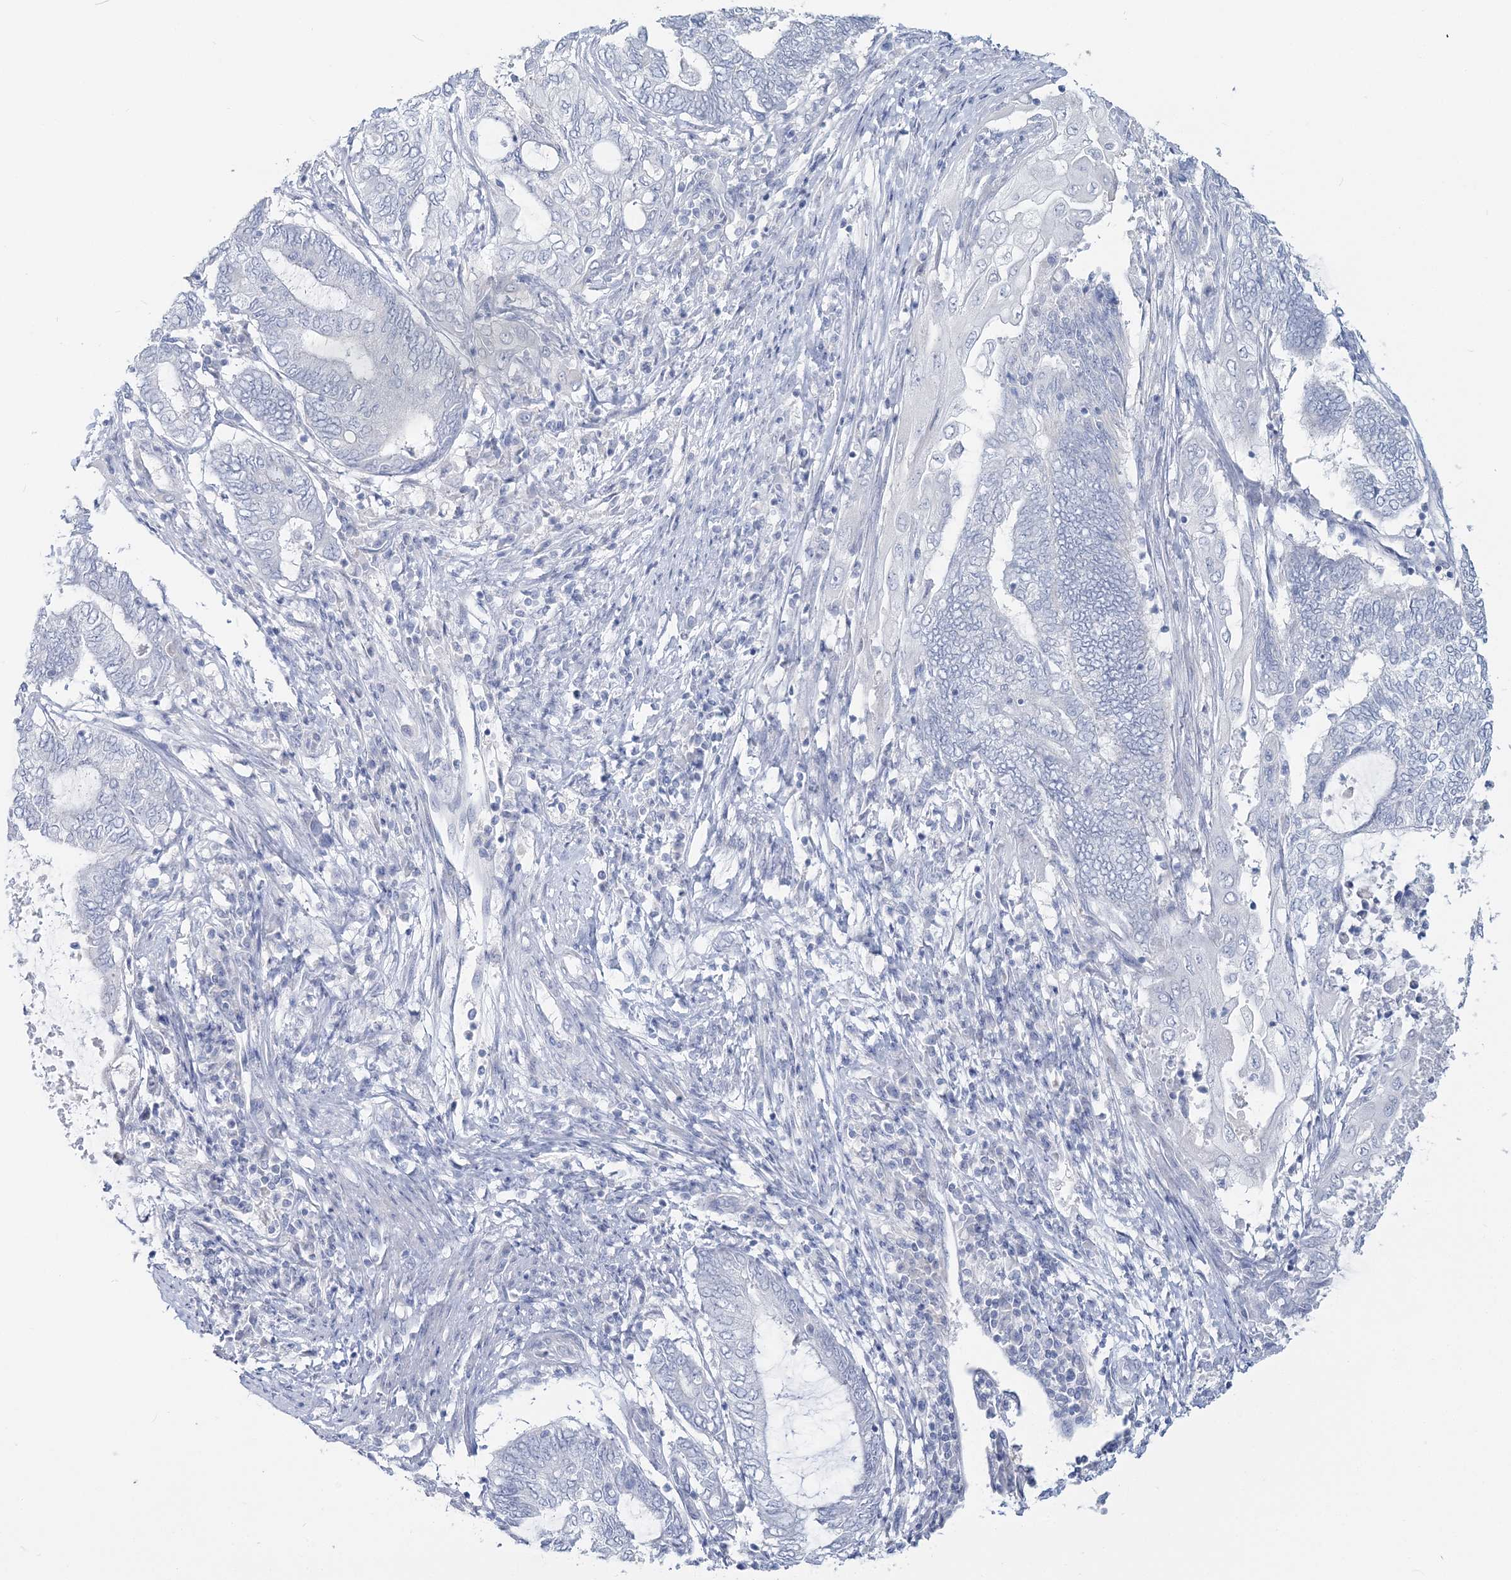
{"staining": {"intensity": "negative", "quantity": "none", "location": "none"}, "tissue": "endometrial cancer", "cell_type": "Tumor cells", "image_type": "cancer", "snomed": [{"axis": "morphology", "description": "Adenocarcinoma, NOS"}, {"axis": "topography", "description": "Uterus"}, {"axis": "topography", "description": "Endometrium"}], "caption": "The immunohistochemistry (IHC) image has no significant positivity in tumor cells of endometrial cancer (adenocarcinoma) tissue.", "gene": "CYP3A4", "patient": {"sex": "female", "age": 70}}